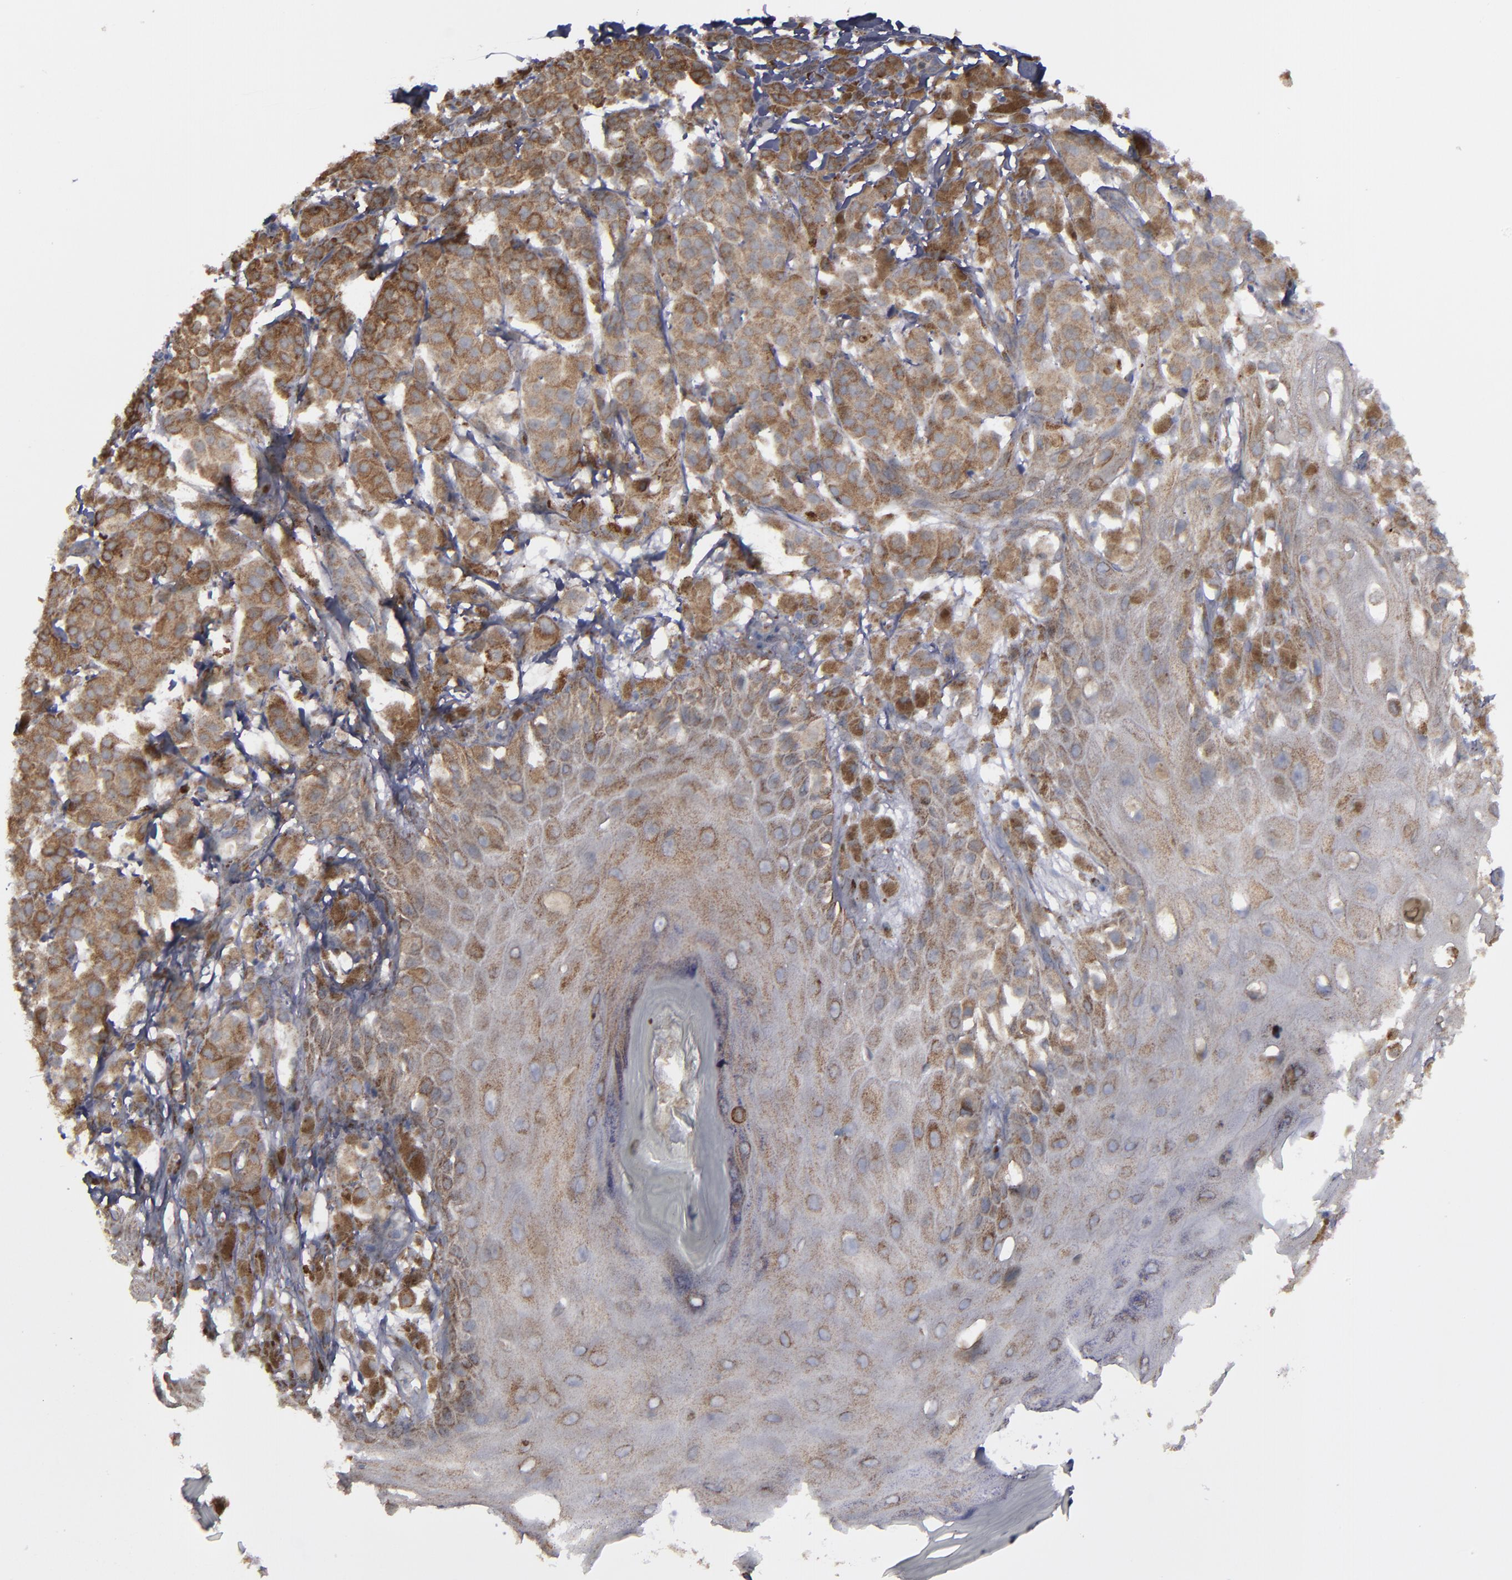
{"staining": {"intensity": "moderate", "quantity": ">75%", "location": "cytoplasmic/membranous"}, "tissue": "melanoma", "cell_type": "Tumor cells", "image_type": "cancer", "snomed": [{"axis": "morphology", "description": "Malignant melanoma, NOS"}, {"axis": "topography", "description": "Skin"}], "caption": "High-power microscopy captured an immunohistochemistry image of malignant melanoma, revealing moderate cytoplasmic/membranous staining in approximately >75% of tumor cells.", "gene": "ERLIN2", "patient": {"sex": "male", "age": 76}}